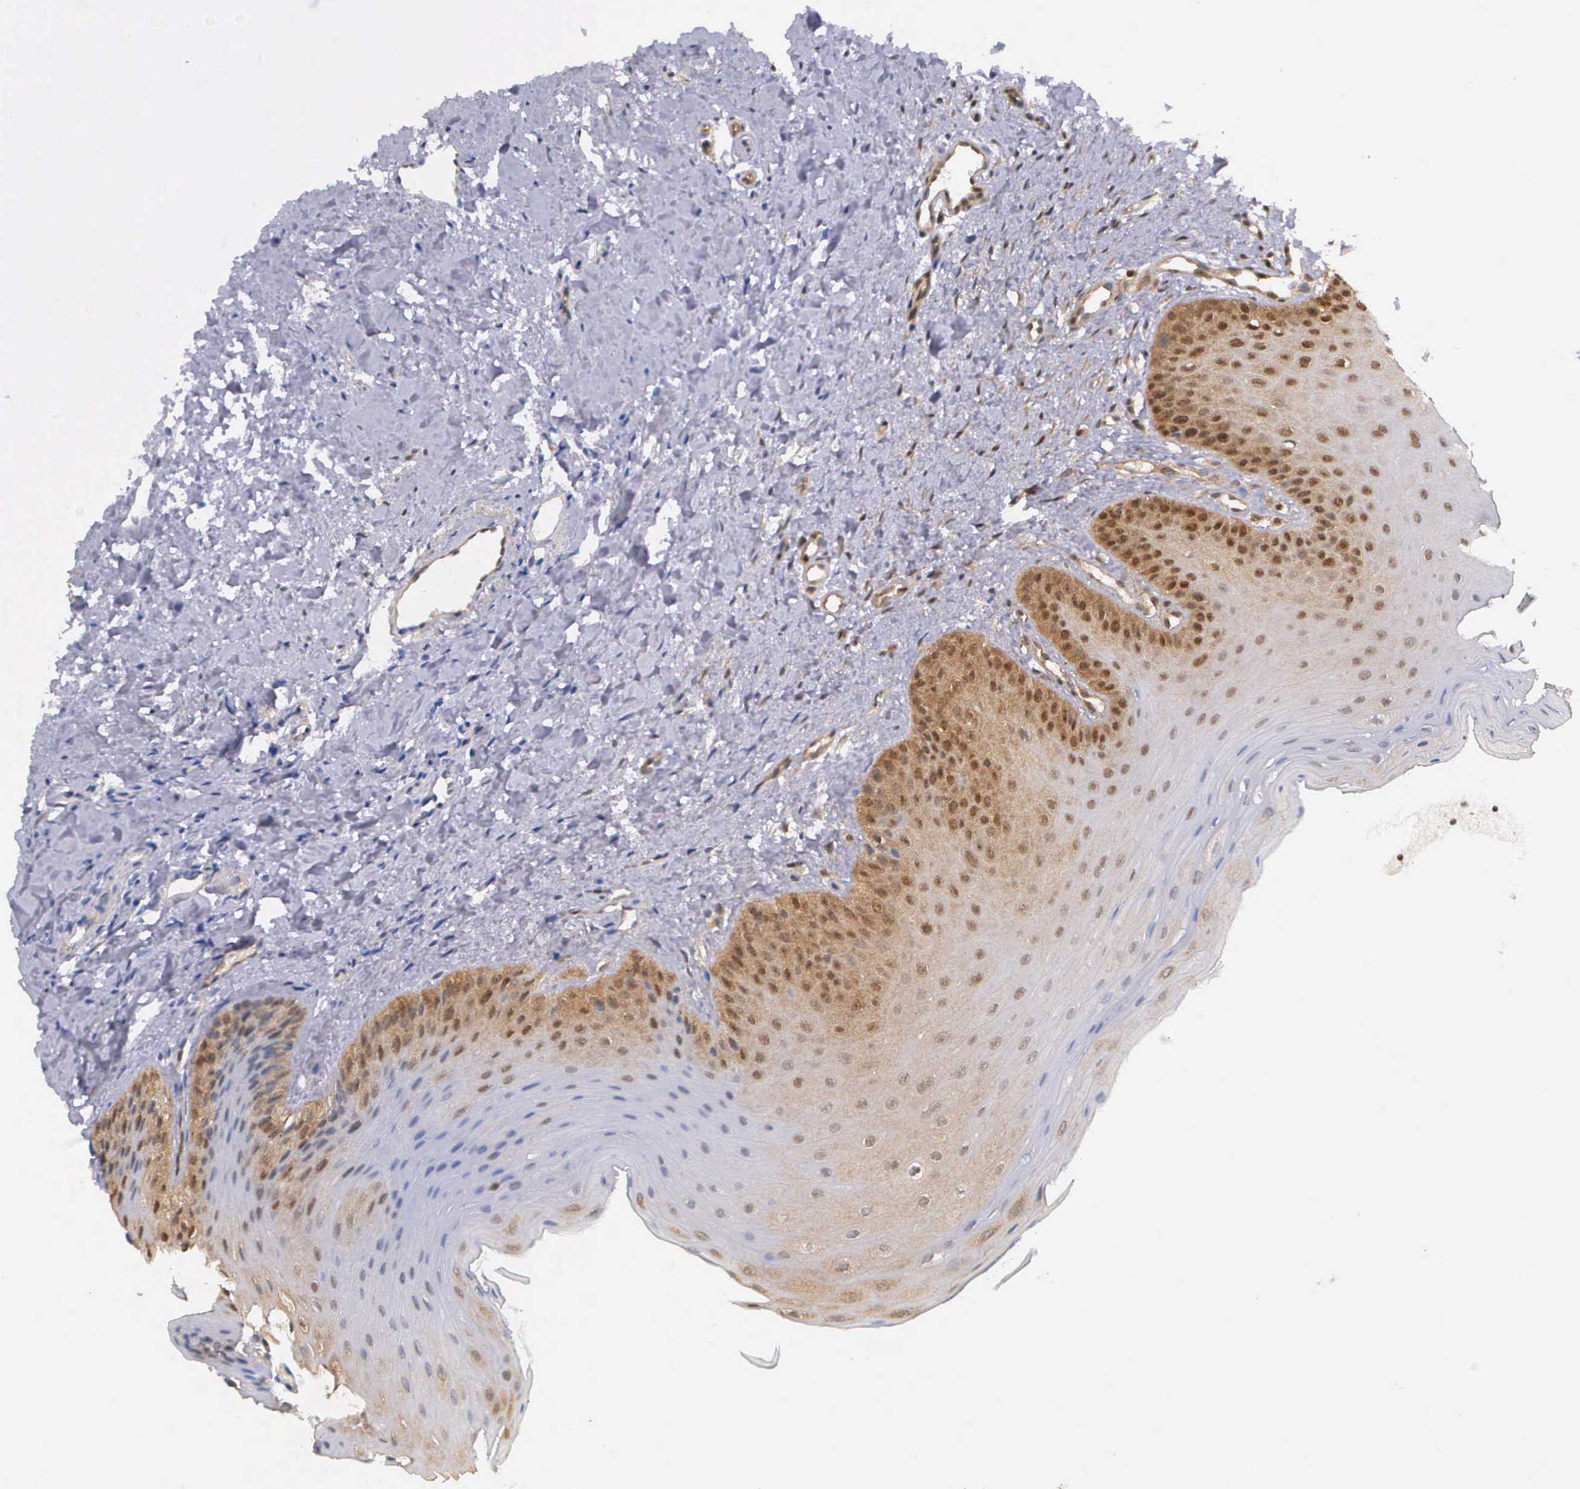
{"staining": {"intensity": "moderate", "quantity": "25%-75%", "location": "cytoplasmic/membranous"}, "tissue": "oral mucosa", "cell_type": "Squamous epithelial cells", "image_type": "normal", "snomed": [{"axis": "morphology", "description": "Normal tissue, NOS"}, {"axis": "topography", "description": "Oral tissue"}], "caption": "Immunohistochemical staining of normal human oral mucosa shows moderate cytoplasmic/membranous protein staining in about 25%-75% of squamous epithelial cells.", "gene": "IGBP1P2", "patient": {"sex": "female", "age": 23}}